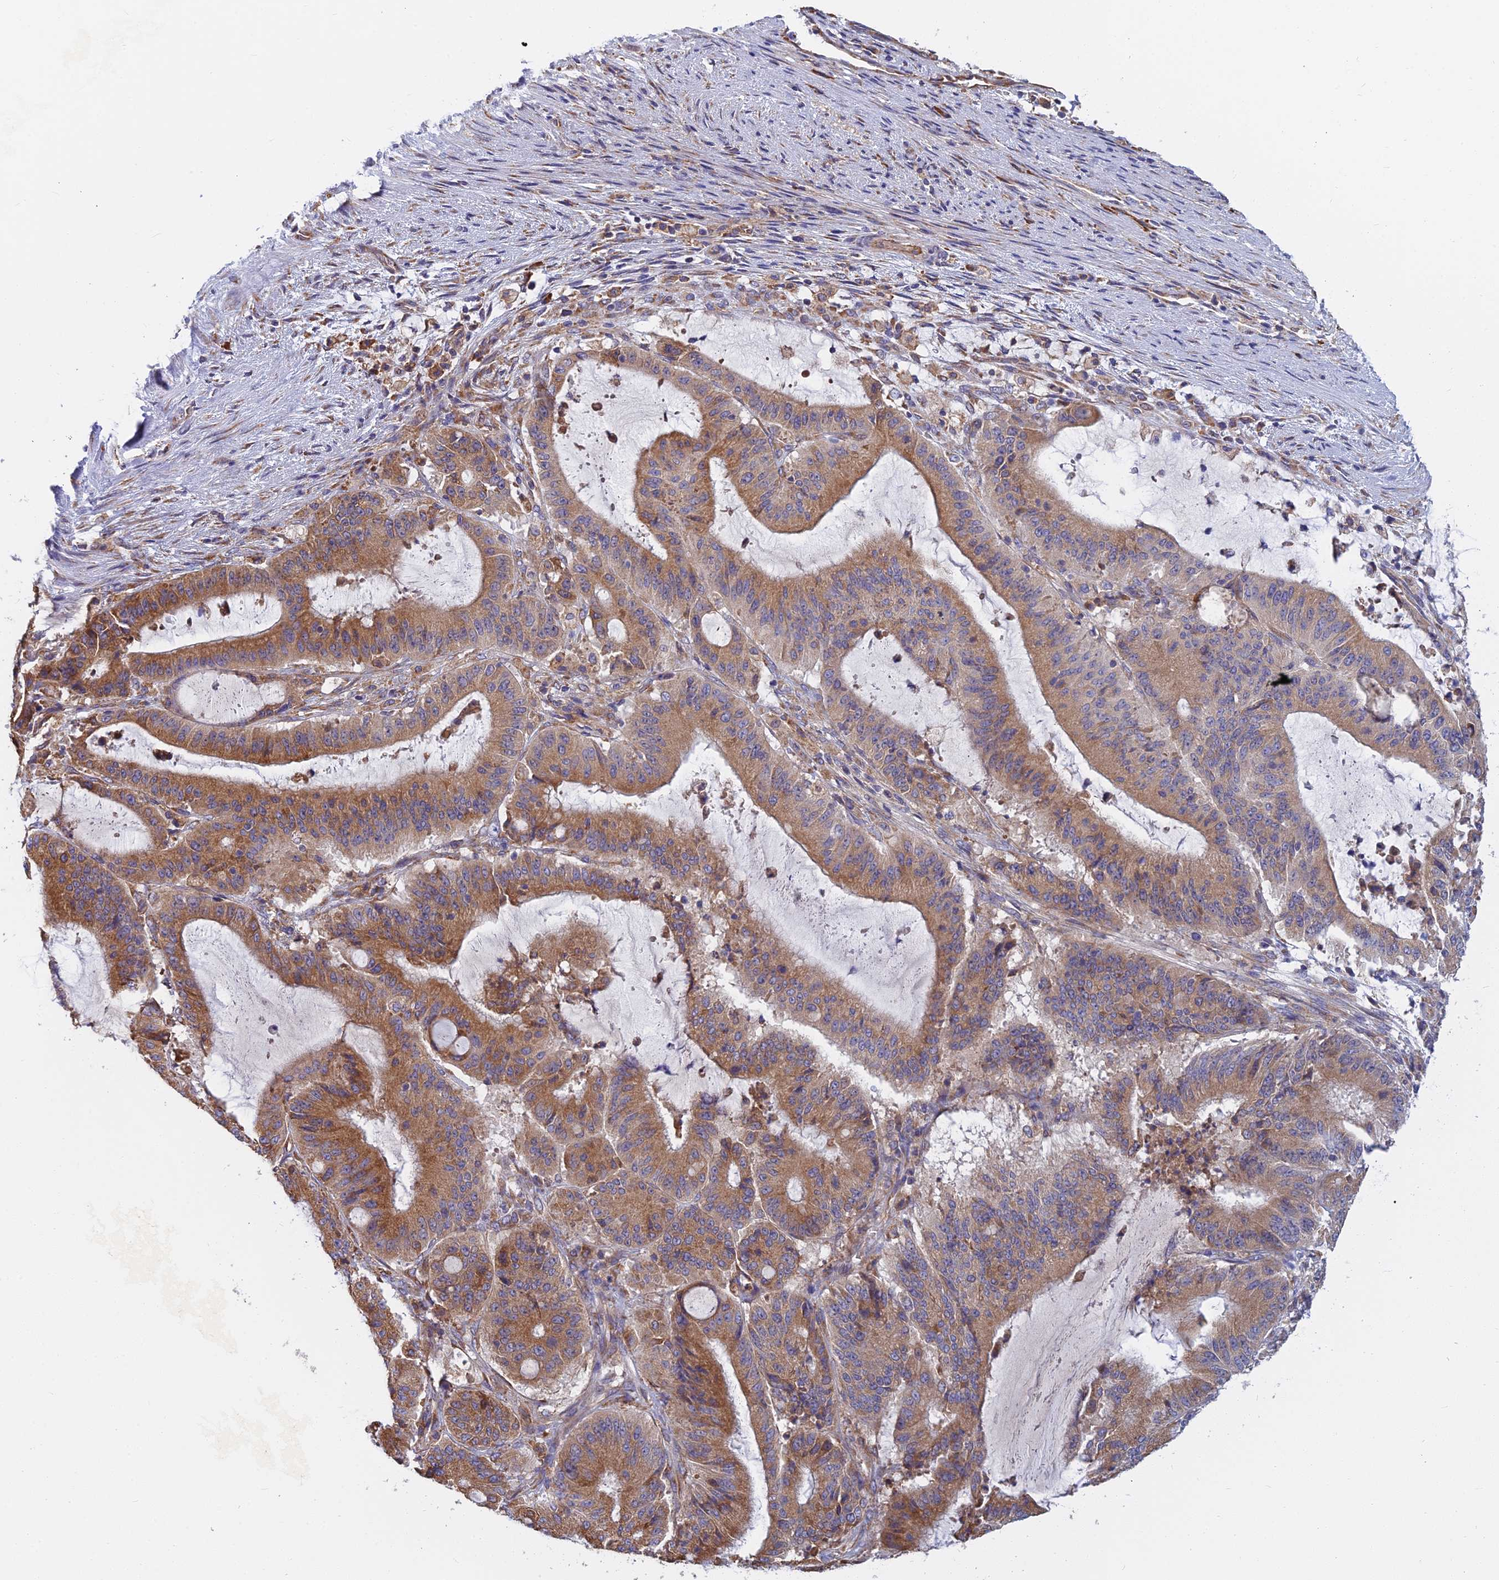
{"staining": {"intensity": "moderate", "quantity": ">75%", "location": "cytoplasmic/membranous"}, "tissue": "liver cancer", "cell_type": "Tumor cells", "image_type": "cancer", "snomed": [{"axis": "morphology", "description": "Normal tissue, NOS"}, {"axis": "morphology", "description": "Cholangiocarcinoma"}, {"axis": "topography", "description": "Liver"}, {"axis": "topography", "description": "Peripheral nerve tissue"}], "caption": "This image displays liver cancer stained with immunohistochemistry to label a protein in brown. The cytoplasmic/membranous of tumor cells show moderate positivity for the protein. Nuclei are counter-stained blue.", "gene": "KIAA1143", "patient": {"sex": "female", "age": 73}}